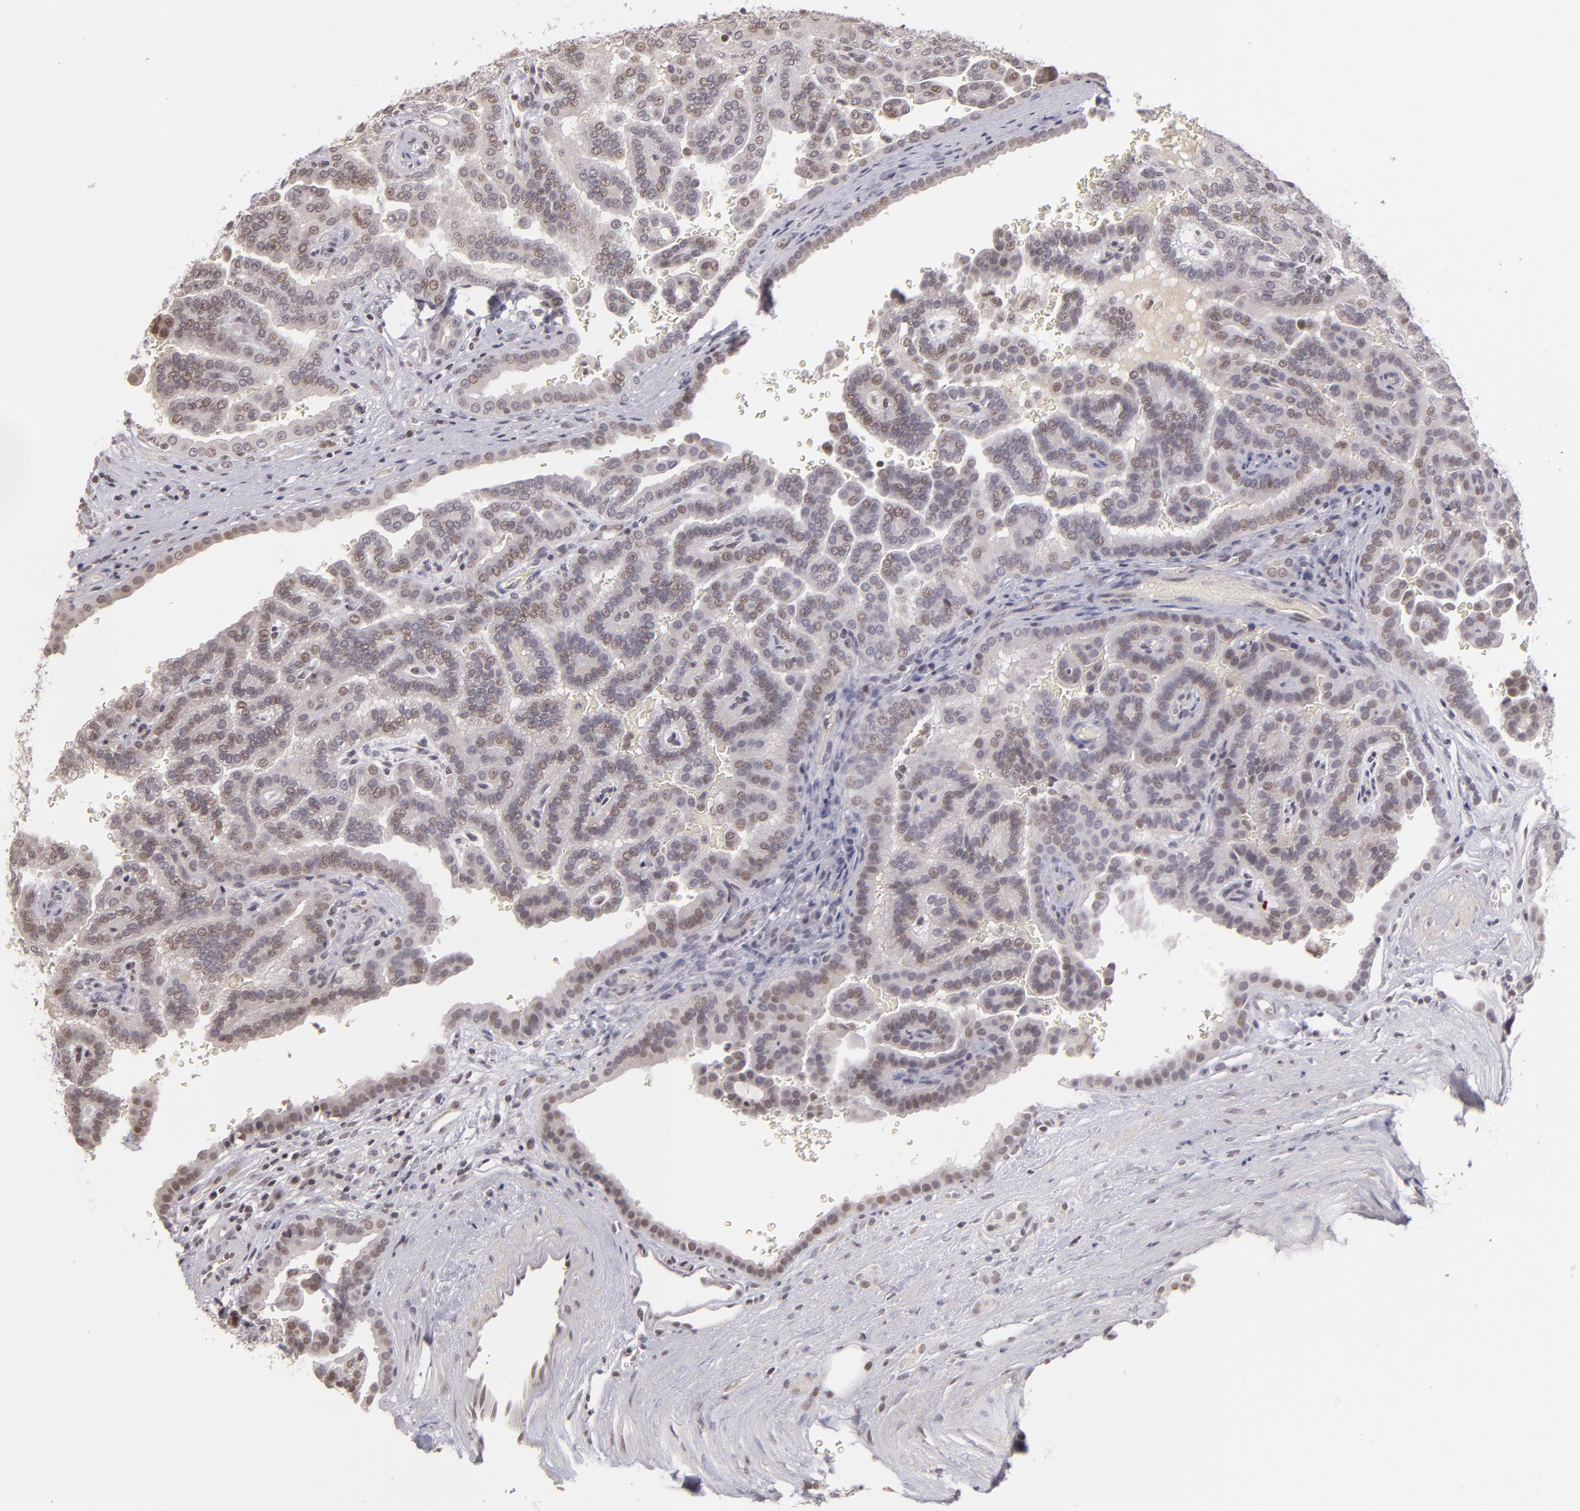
{"staining": {"intensity": "weak", "quantity": "<25%", "location": "nuclear"}, "tissue": "renal cancer", "cell_type": "Tumor cells", "image_type": "cancer", "snomed": [{"axis": "morphology", "description": "Adenocarcinoma, NOS"}, {"axis": "topography", "description": "Kidney"}], "caption": "Tumor cells are negative for protein expression in human adenocarcinoma (renal). (DAB immunohistochemistry (IHC) with hematoxylin counter stain).", "gene": "RARB", "patient": {"sex": "male", "age": 61}}